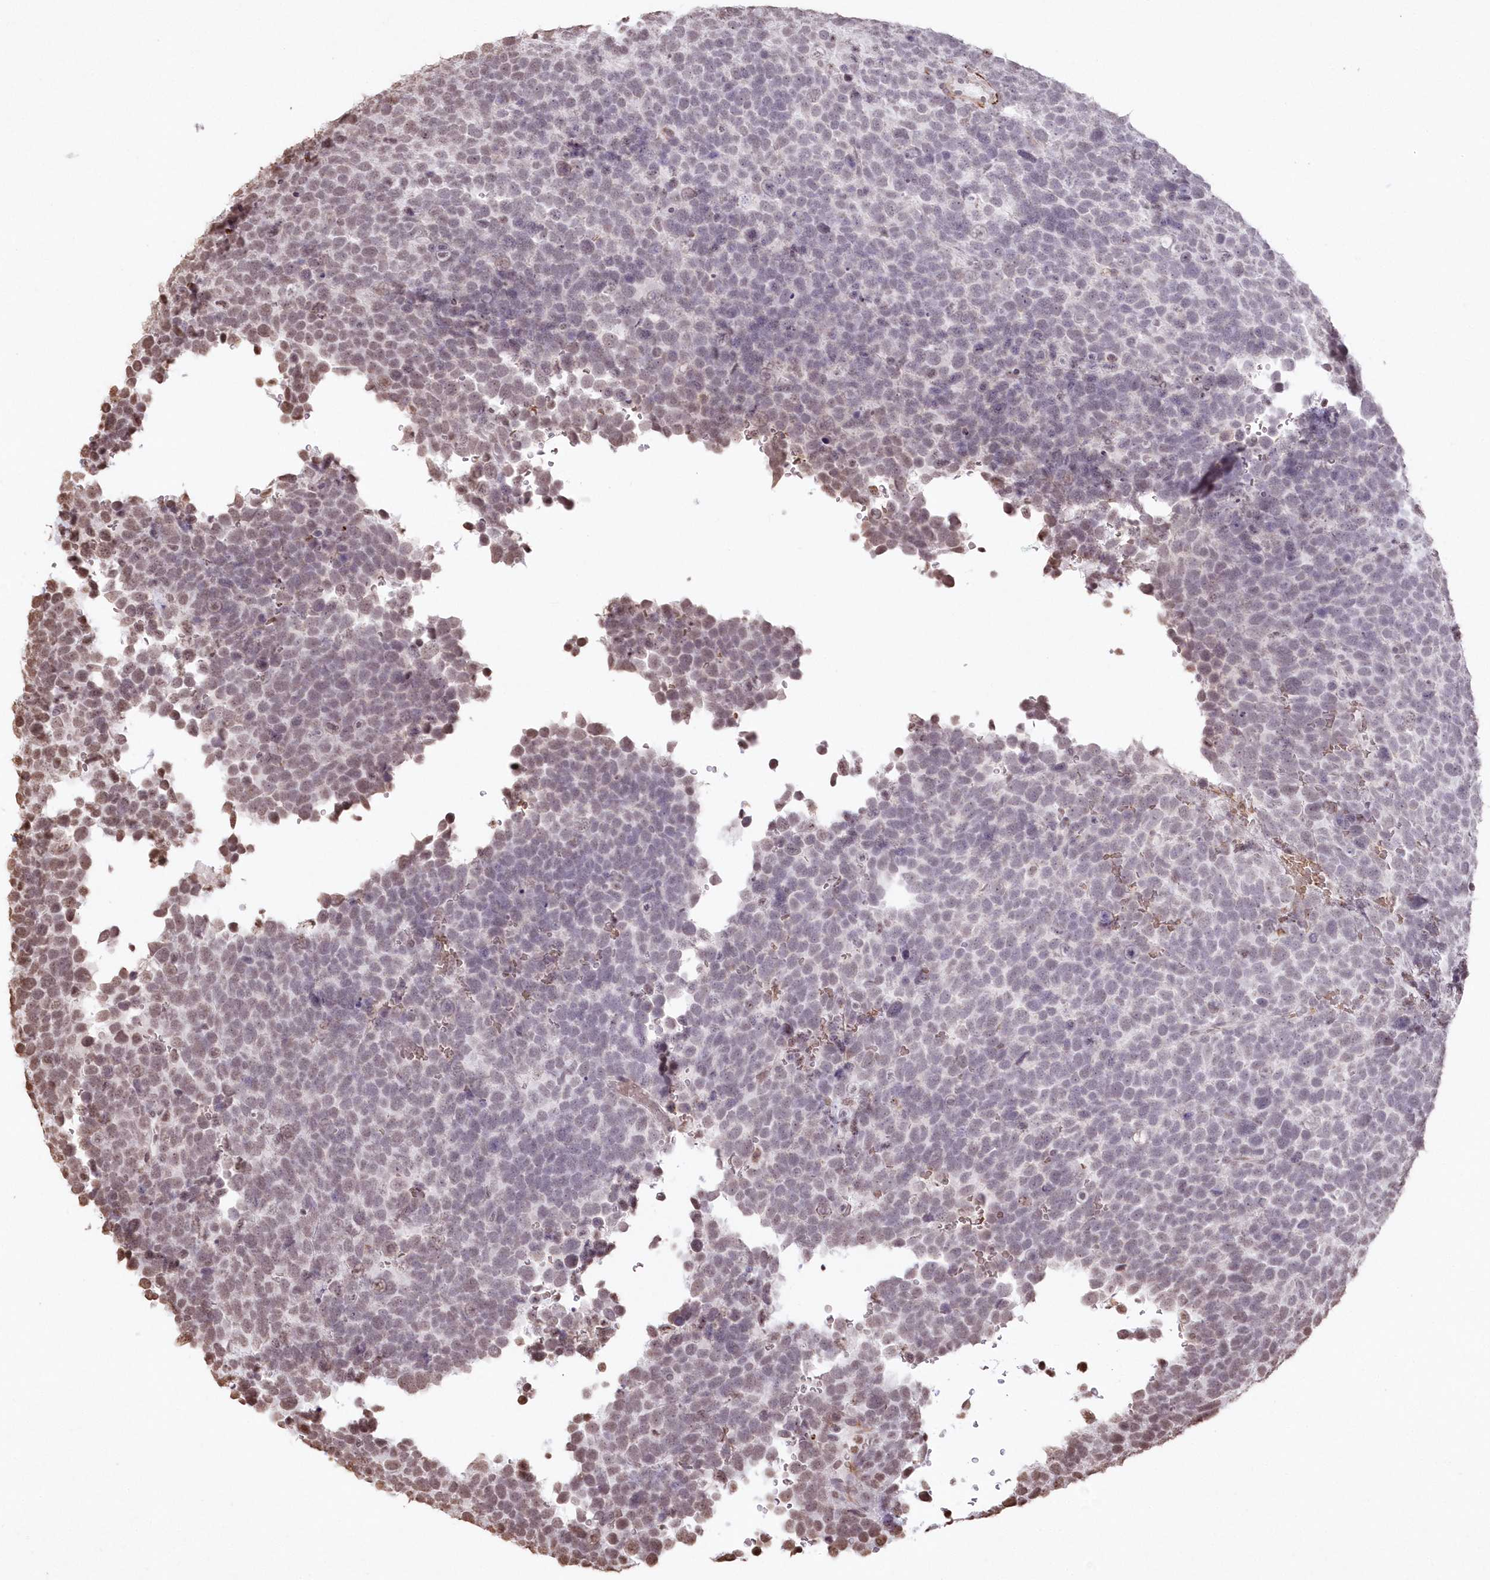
{"staining": {"intensity": "negative", "quantity": "none", "location": "none"}, "tissue": "urothelial cancer", "cell_type": "Tumor cells", "image_type": "cancer", "snomed": [{"axis": "morphology", "description": "Urothelial carcinoma, High grade"}, {"axis": "topography", "description": "Urinary bladder"}], "caption": "Human urothelial carcinoma (high-grade) stained for a protein using immunohistochemistry shows no staining in tumor cells.", "gene": "RBM27", "patient": {"sex": "female", "age": 82}}